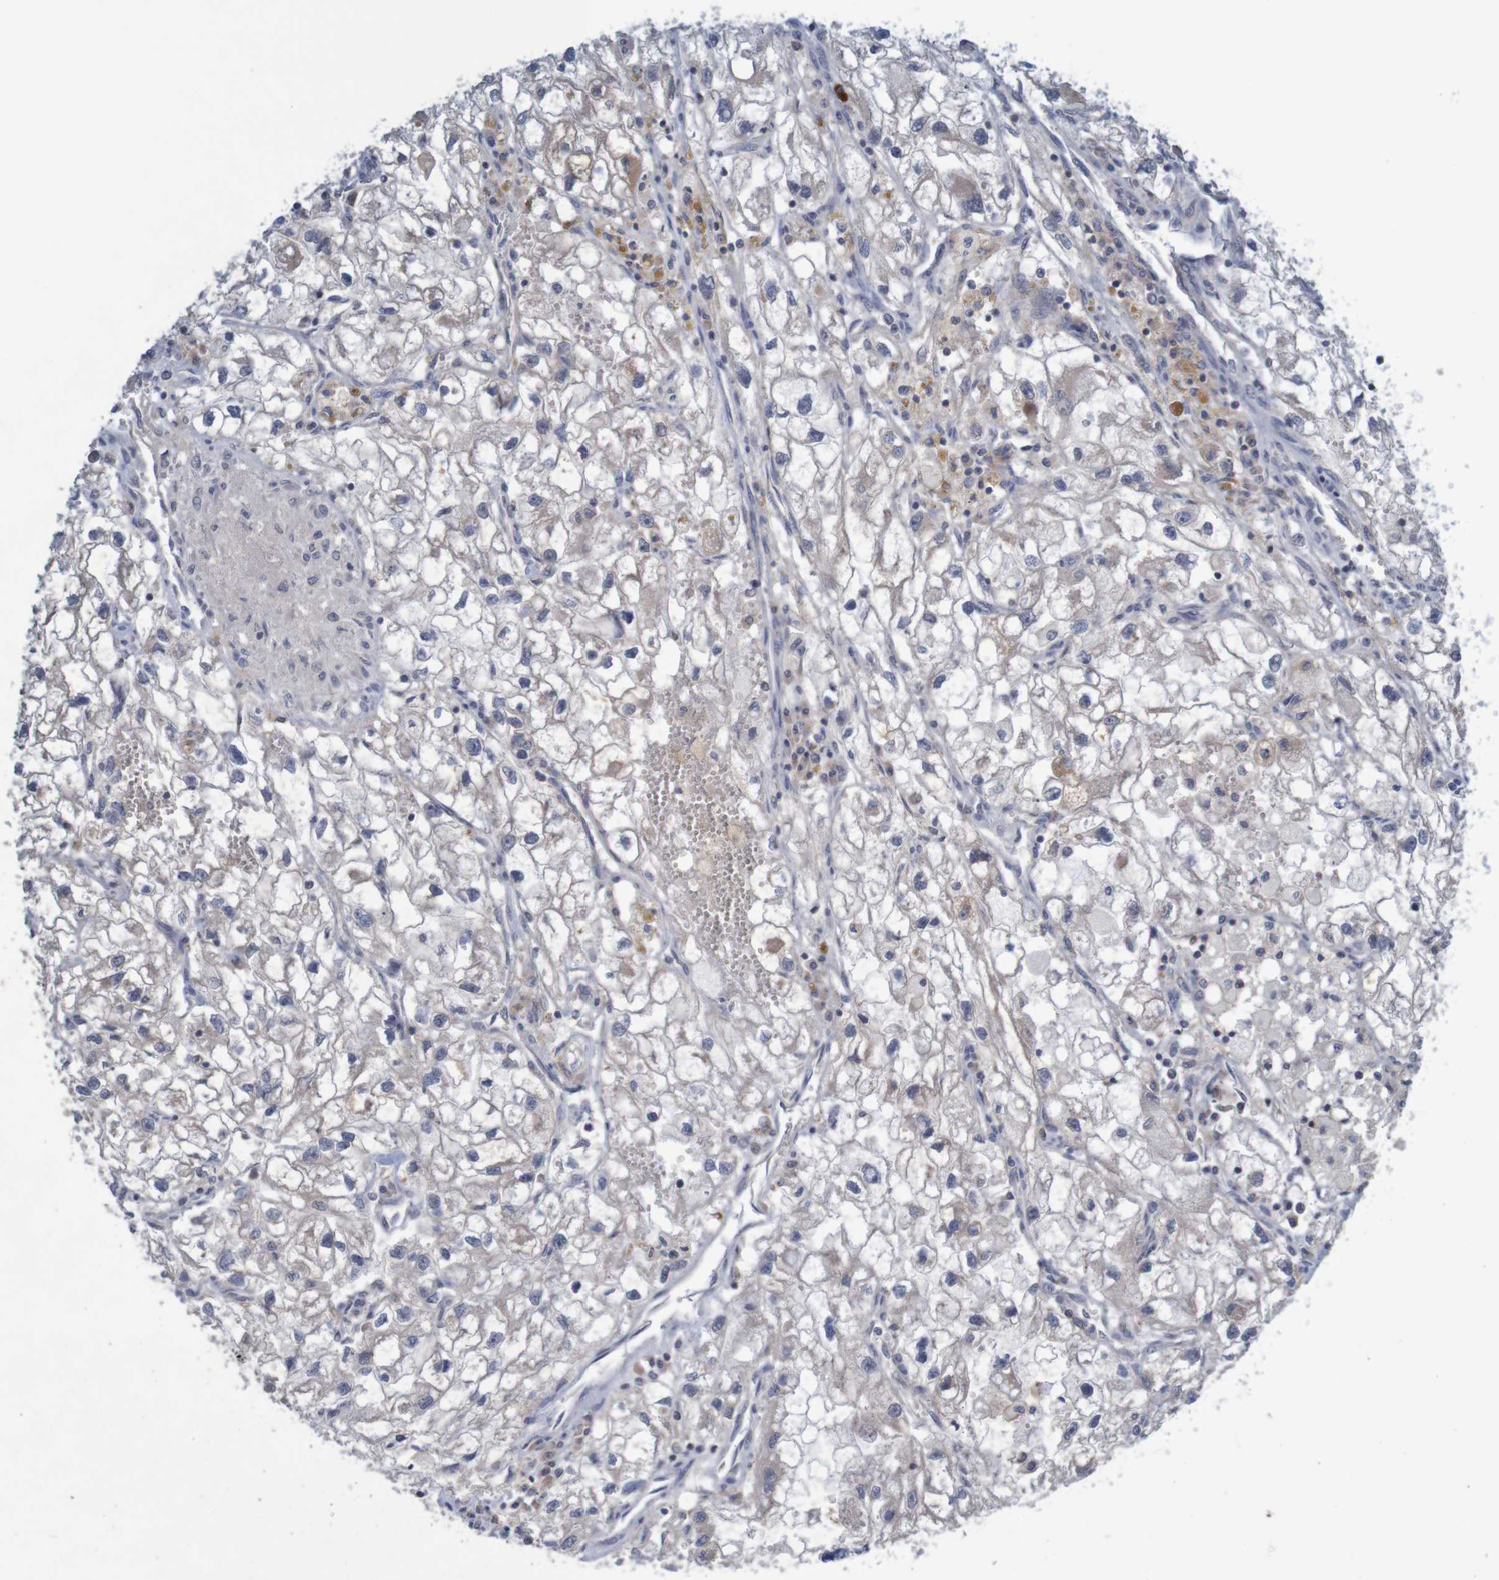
{"staining": {"intensity": "negative", "quantity": "none", "location": "none"}, "tissue": "renal cancer", "cell_type": "Tumor cells", "image_type": "cancer", "snomed": [{"axis": "morphology", "description": "Adenocarcinoma, NOS"}, {"axis": "topography", "description": "Kidney"}], "caption": "This is an immunohistochemistry histopathology image of renal cancer. There is no staining in tumor cells.", "gene": "ANKK1", "patient": {"sex": "female", "age": 70}}